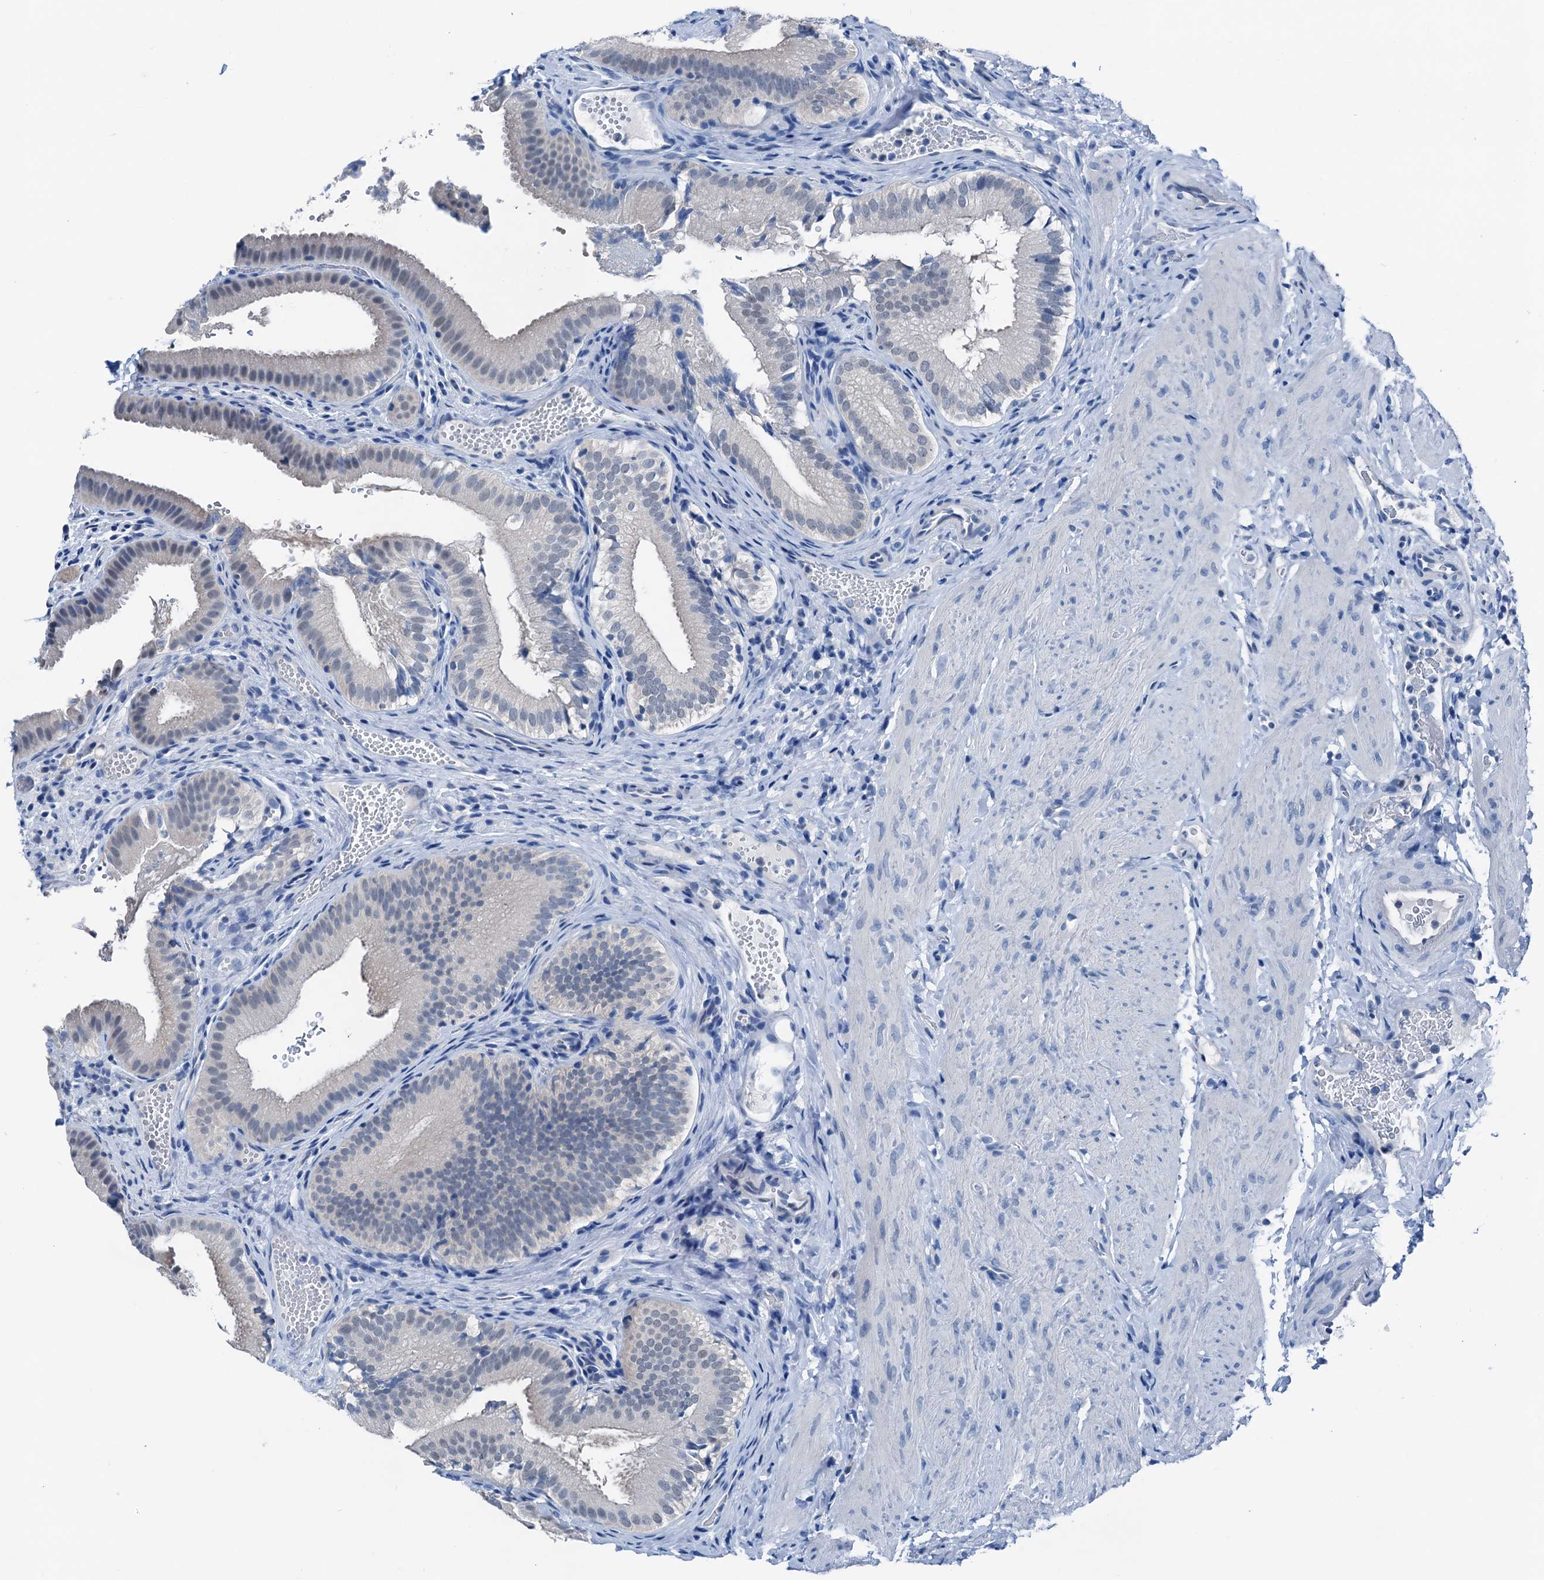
{"staining": {"intensity": "negative", "quantity": "none", "location": "none"}, "tissue": "gallbladder", "cell_type": "Glandular cells", "image_type": "normal", "snomed": [{"axis": "morphology", "description": "Normal tissue, NOS"}, {"axis": "topography", "description": "Gallbladder"}], "caption": "Glandular cells show no significant protein expression in benign gallbladder.", "gene": "CBLN3", "patient": {"sex": "female", "age": 30}}